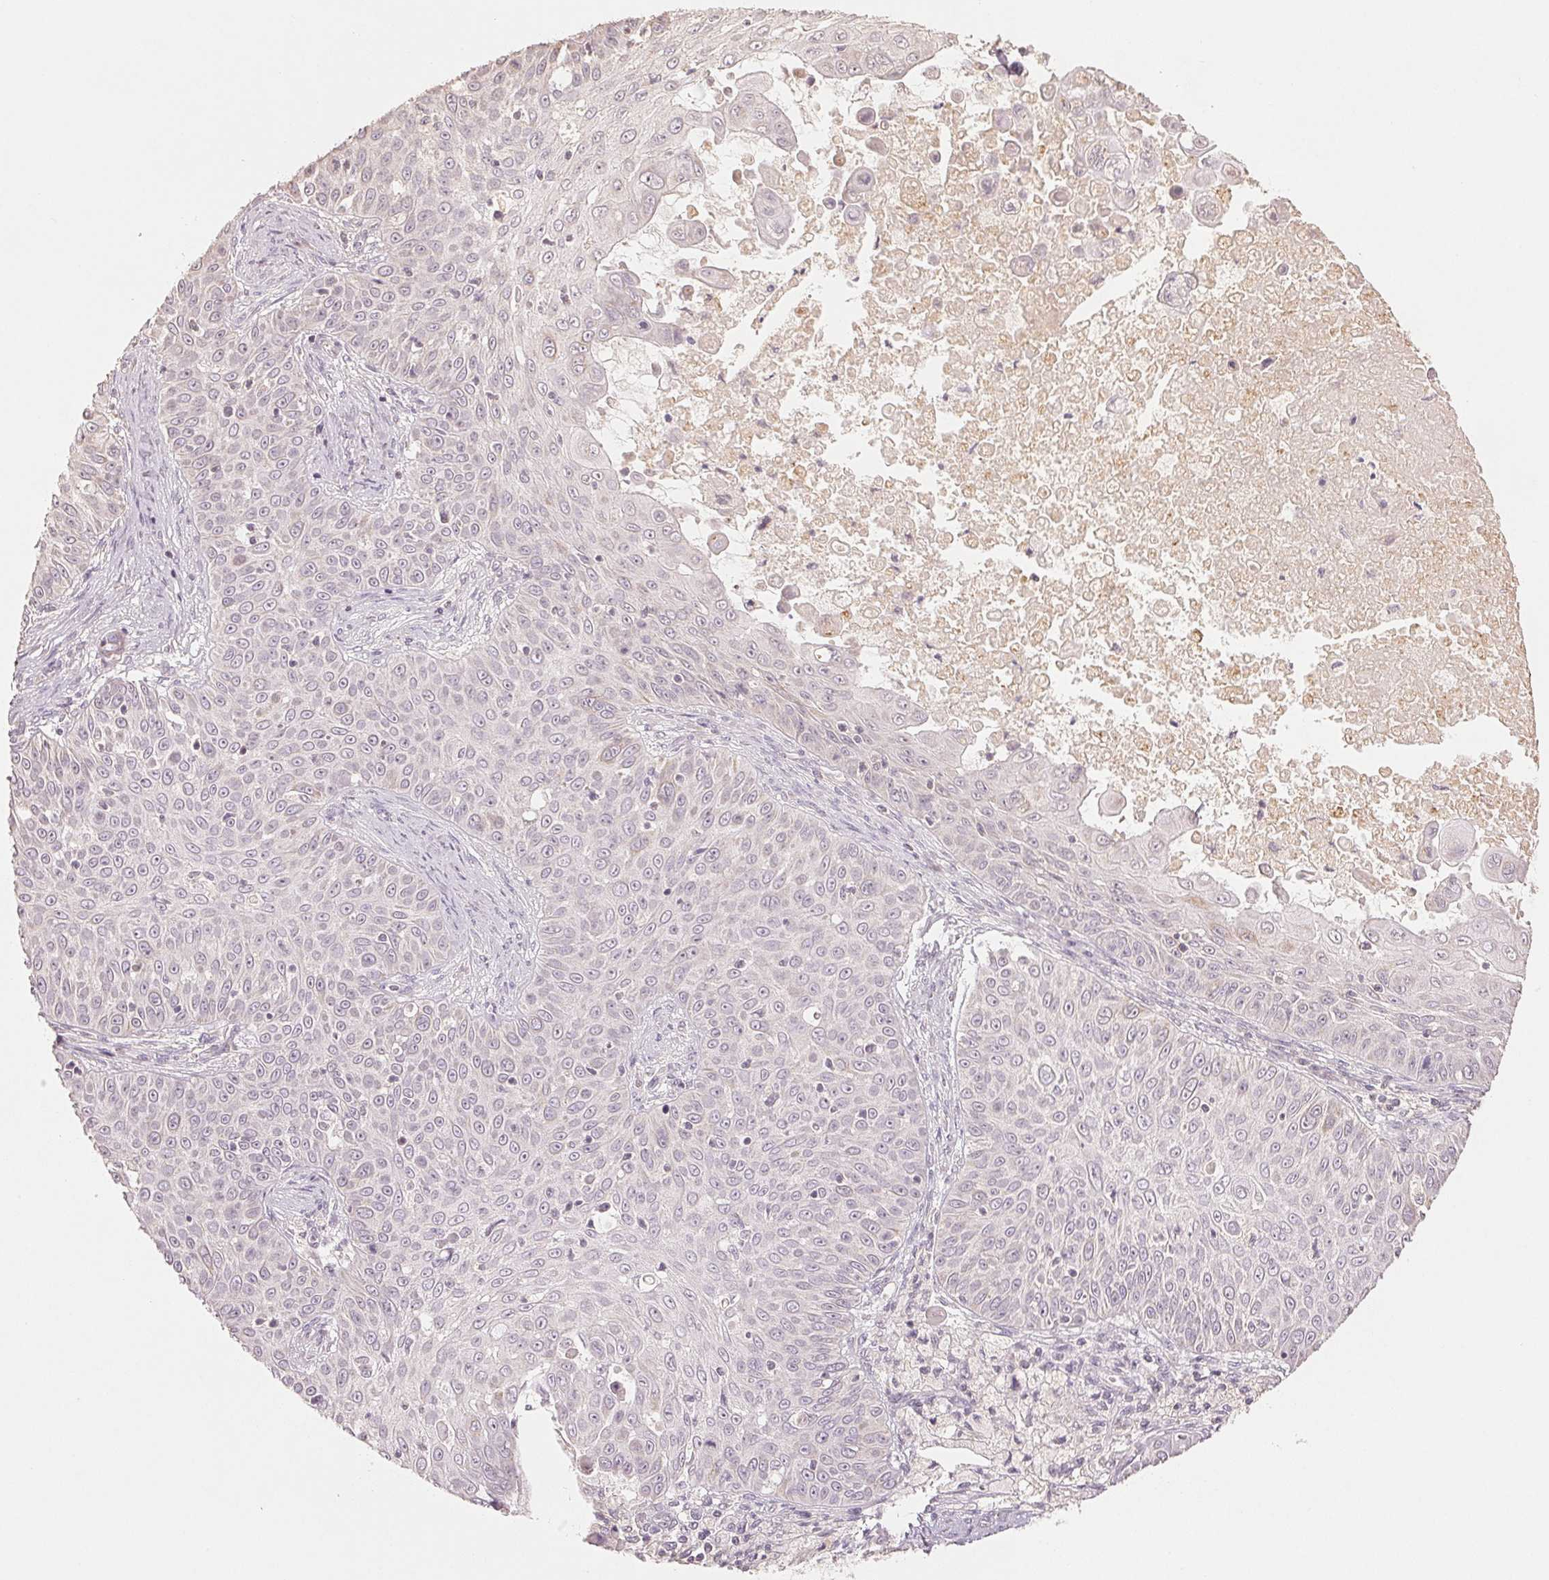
{"staining": {"intensity": "negative", "quantity": "none", "location": "none"}, "tissue": "skin cancer", "cell_type": "Tumor cells", "image_type": "cancer", "snomed": [{"axis": "morphology", "description": "Squamous cell carcinoma, NOS"}, {"axis": "topography", "description": "Skin"}], "caption": "IHC micrograph of human squamous cell carcinoma (skin) stained for a protein (brown), which shows no staining in tumor cells. The staining was performed using DAB (3,3'-diaminobenzidine) to visualize the protein expression in brown, while the nuclei were stained in blue with hematoxylin (Magnification: 20x).", "gene": "COX14", "patient": {"sex": "male", "age": 82}}